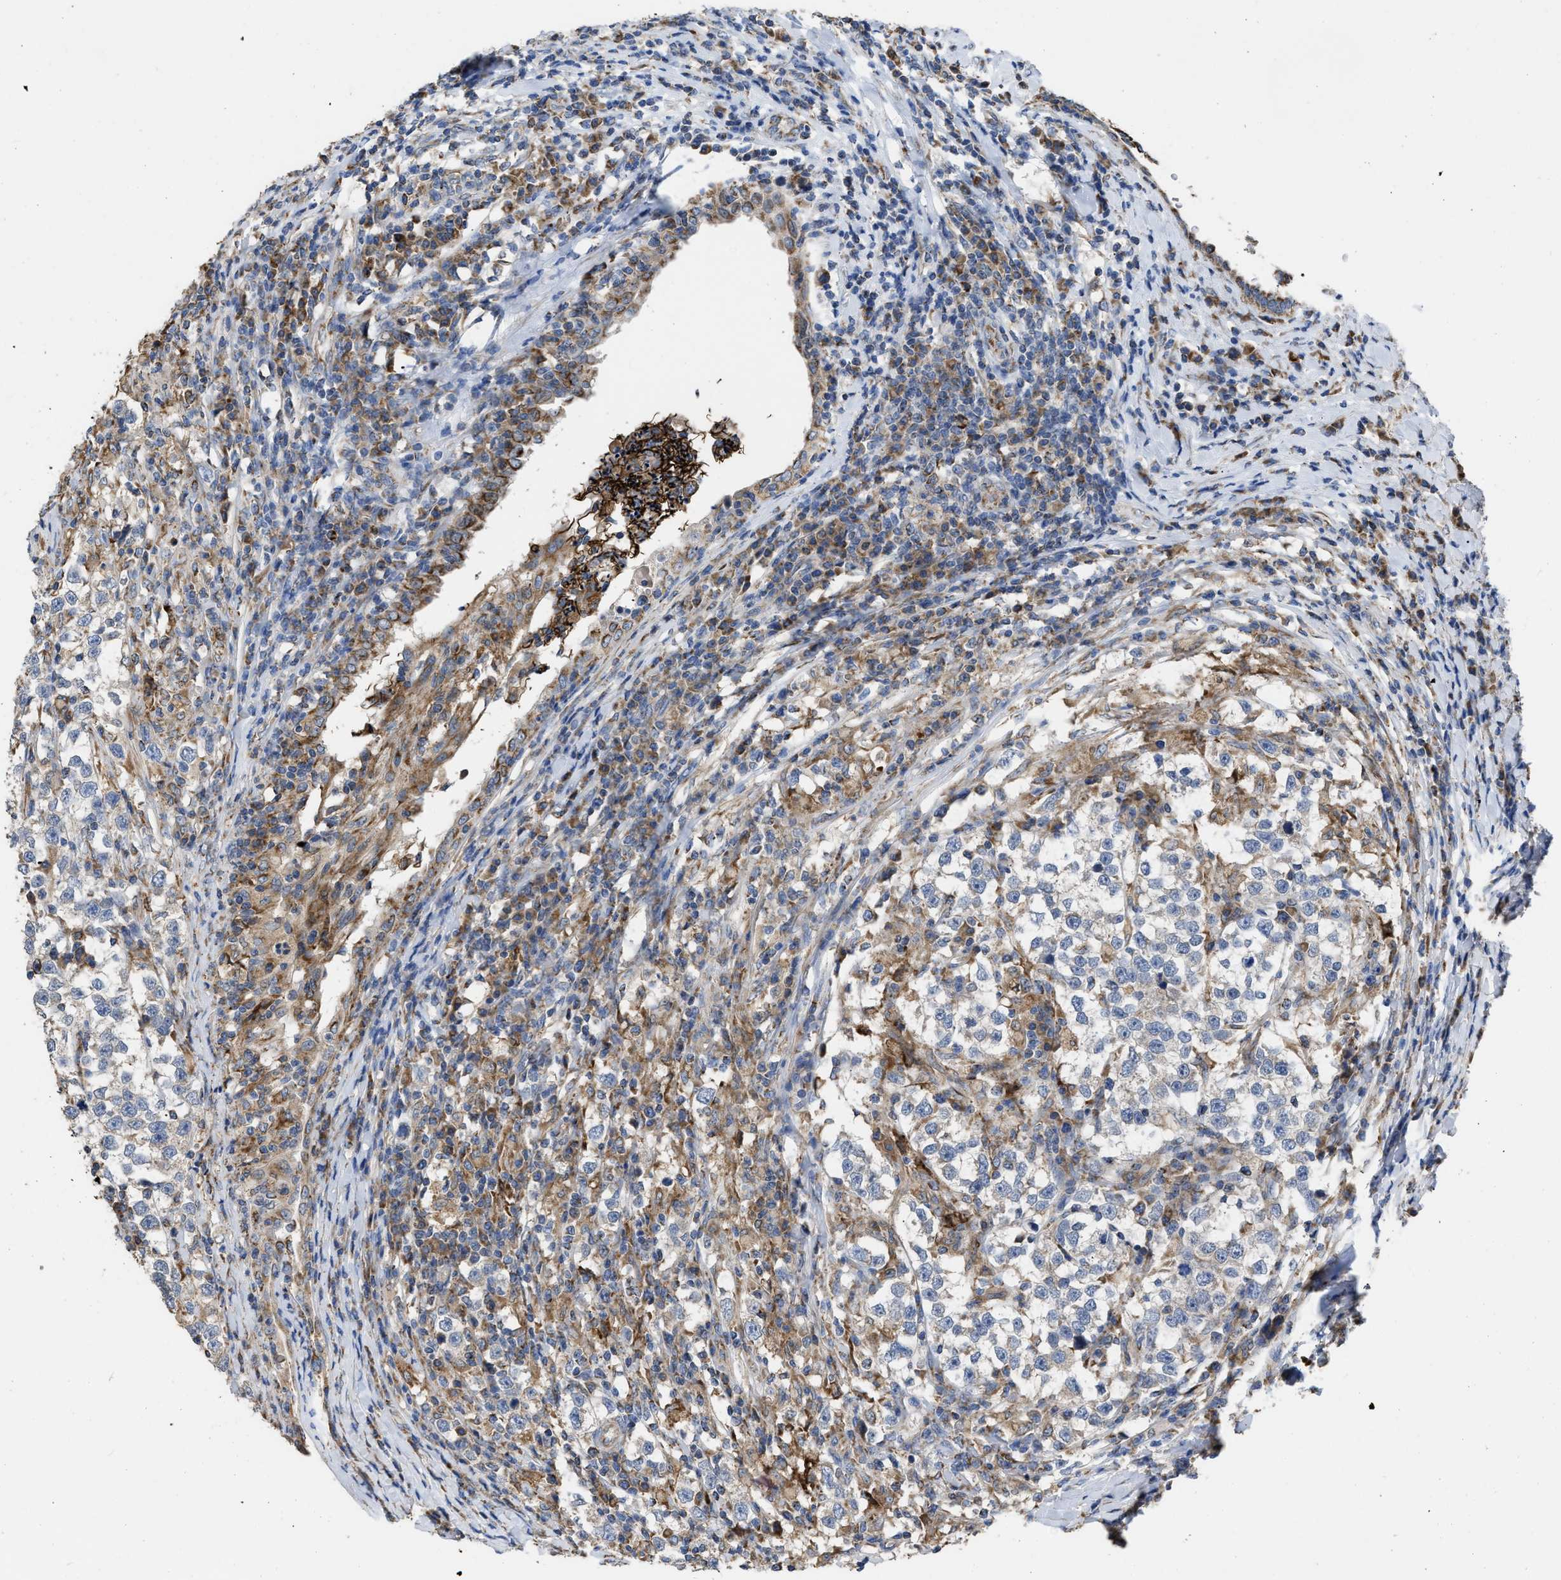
{"staining": {"intensity": "weak", "quantity": "<25%", "location": "cytoplasmic/membranous"}, "tissue": "testis cancer", "cell_type": "Tumor cells", "image_type": "cancer", "snomed": [{"axis": "morphology", "description": "Normal tissue, NOS"}, {"axis": "morphology", "description": "Seminoma, NOS"}, {"axis": "topography", "description": "Testis"}], "caption": "Tumor cells show no significant staining in testis cancer. (IHC, brightfield microscopy, high magnification).", "gene": "AK2", "patient": {"sex": "male", "age": 43}}